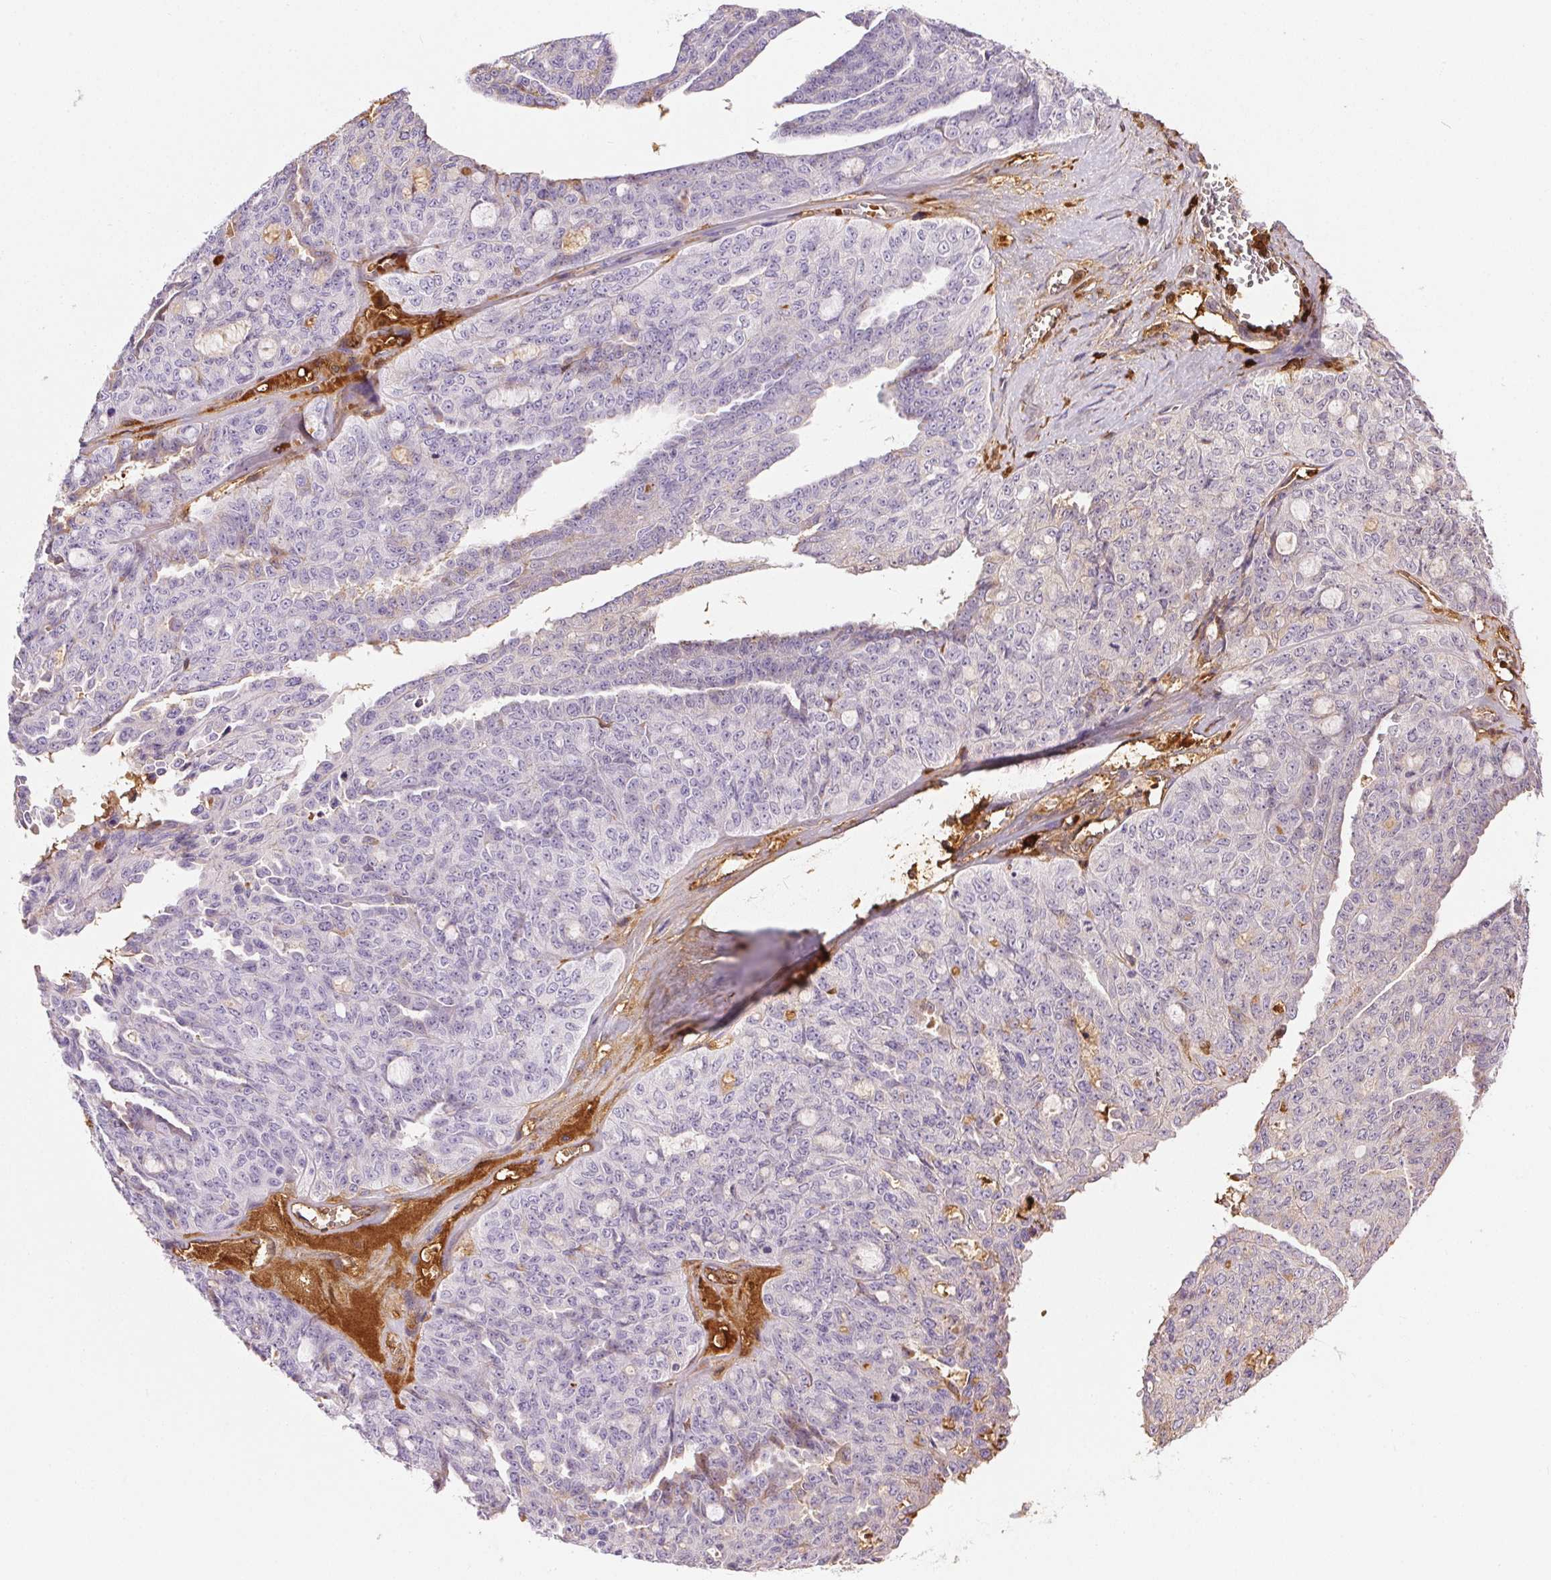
{"staining": {"intensity": "negative", "quantity": "none", "location": "none"}, "tissue": "ovarian cancer", "cell_type": "Tumor cells", "image_type": "cancer", "snomed": [{"axis": "morphology", "description": "Cystadenocarcinoma, serous, NOS"}, {"axis": "topography", "description": "Ovary"}], "caption": "The image reveals no significant positivity in tumor cells of ovarian cancer (serous cystadenocarcinoma).", "gene": "ORM1", "patient": {"sex": "female", "age": 71}}